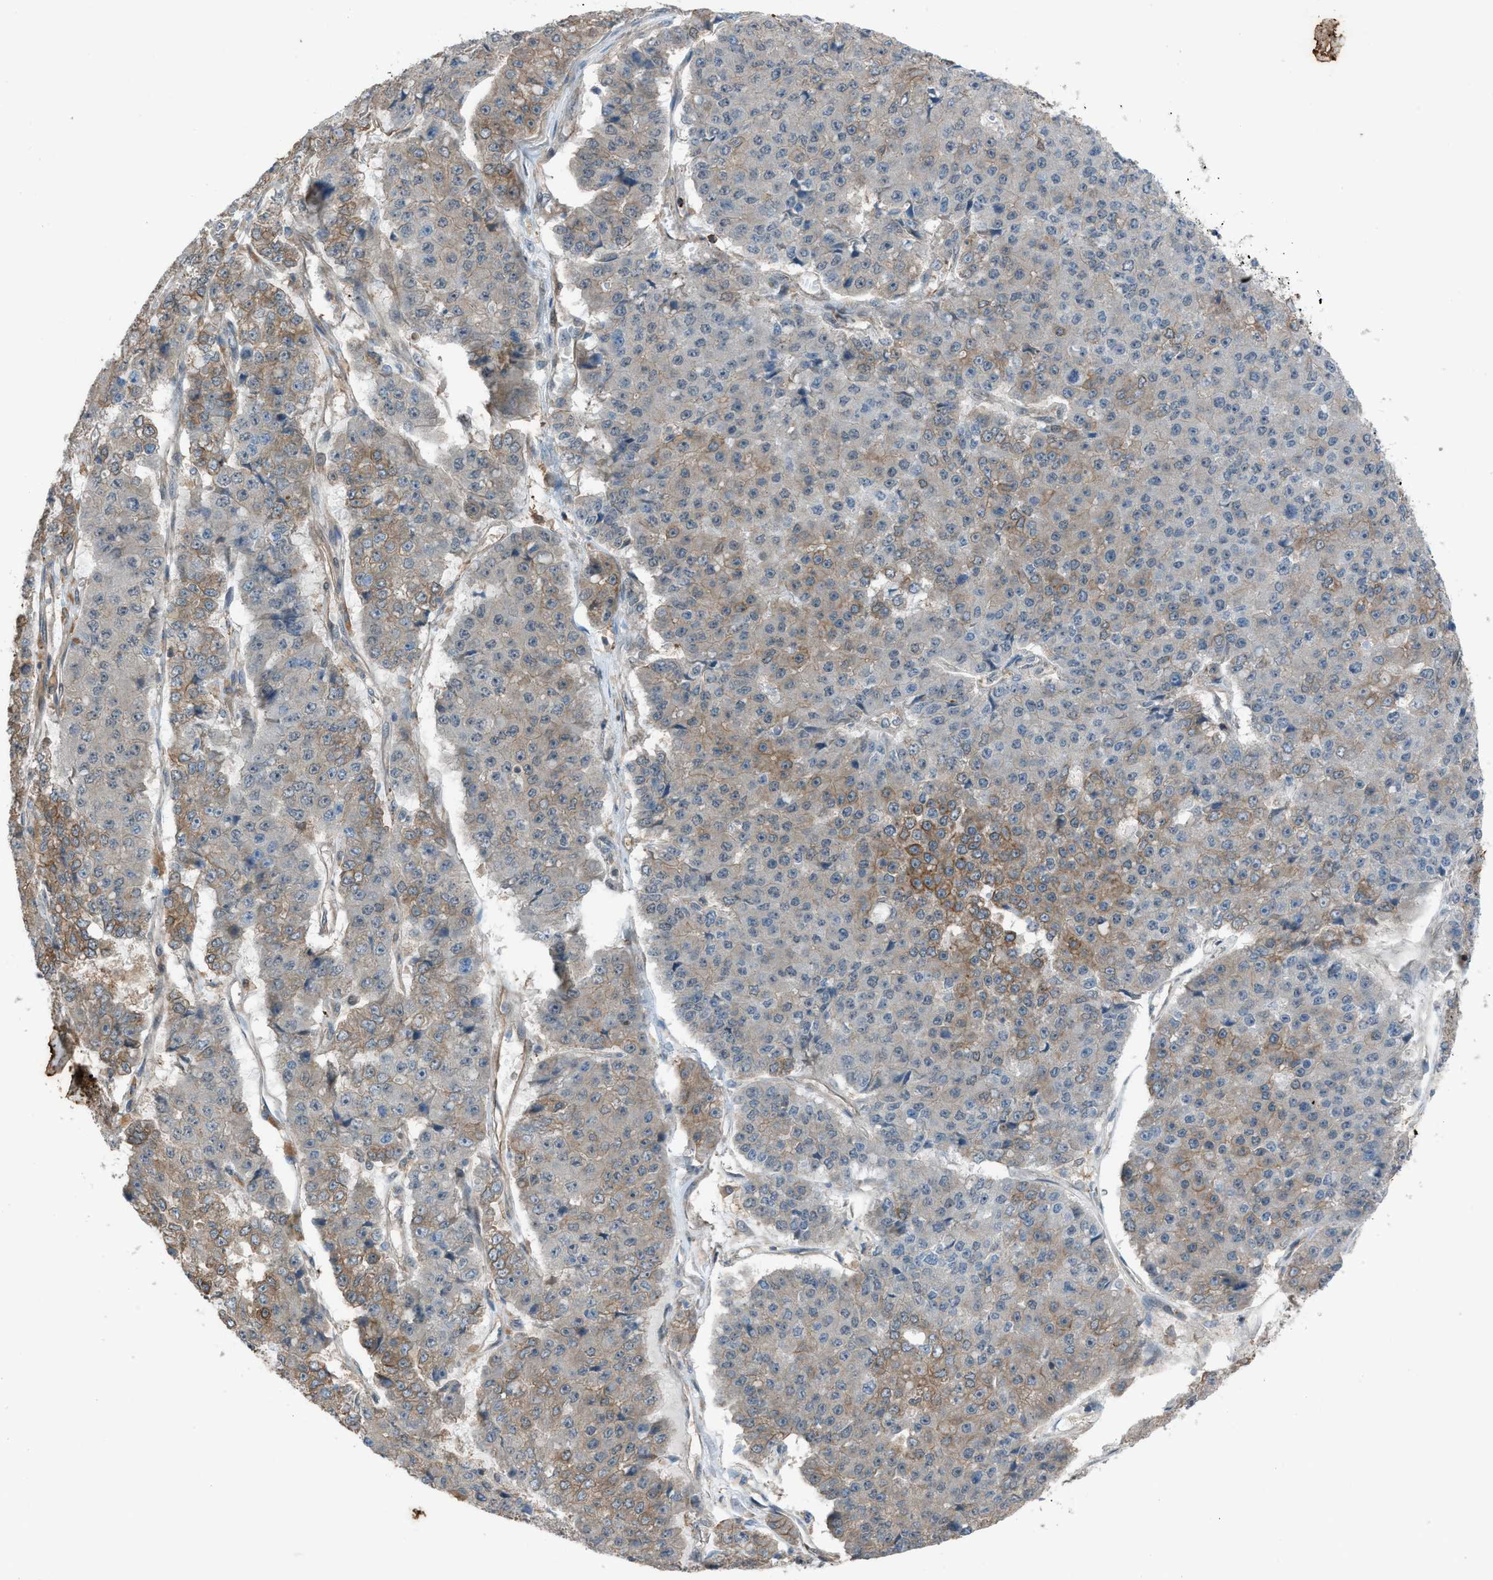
{"staining": {"intensity": "moderate", "quantity": "25%-75%", "location": "cytoplasmic/membranous"}, "tissue": "pancreatic cancer", "cell_type": "Tumor cells", "image_type": "cancer", "snomed": [{"axis": "morphology", "description": "Adenocarcinoma, NOS"}, {"axis": "topography", "description": "Pancreas"}], "caption": "This histopathology image demonstrates adenocarcinoma (pancreatic) stained with immunohistochemistry to label a protein in brown. The cytoplasmic/membranous of tumor cells show moderate positivity for the protein. Nuclei are counter-stained blue.", "gene": "DYRK1A", "patient": {"sex": "male", "age": 50}}